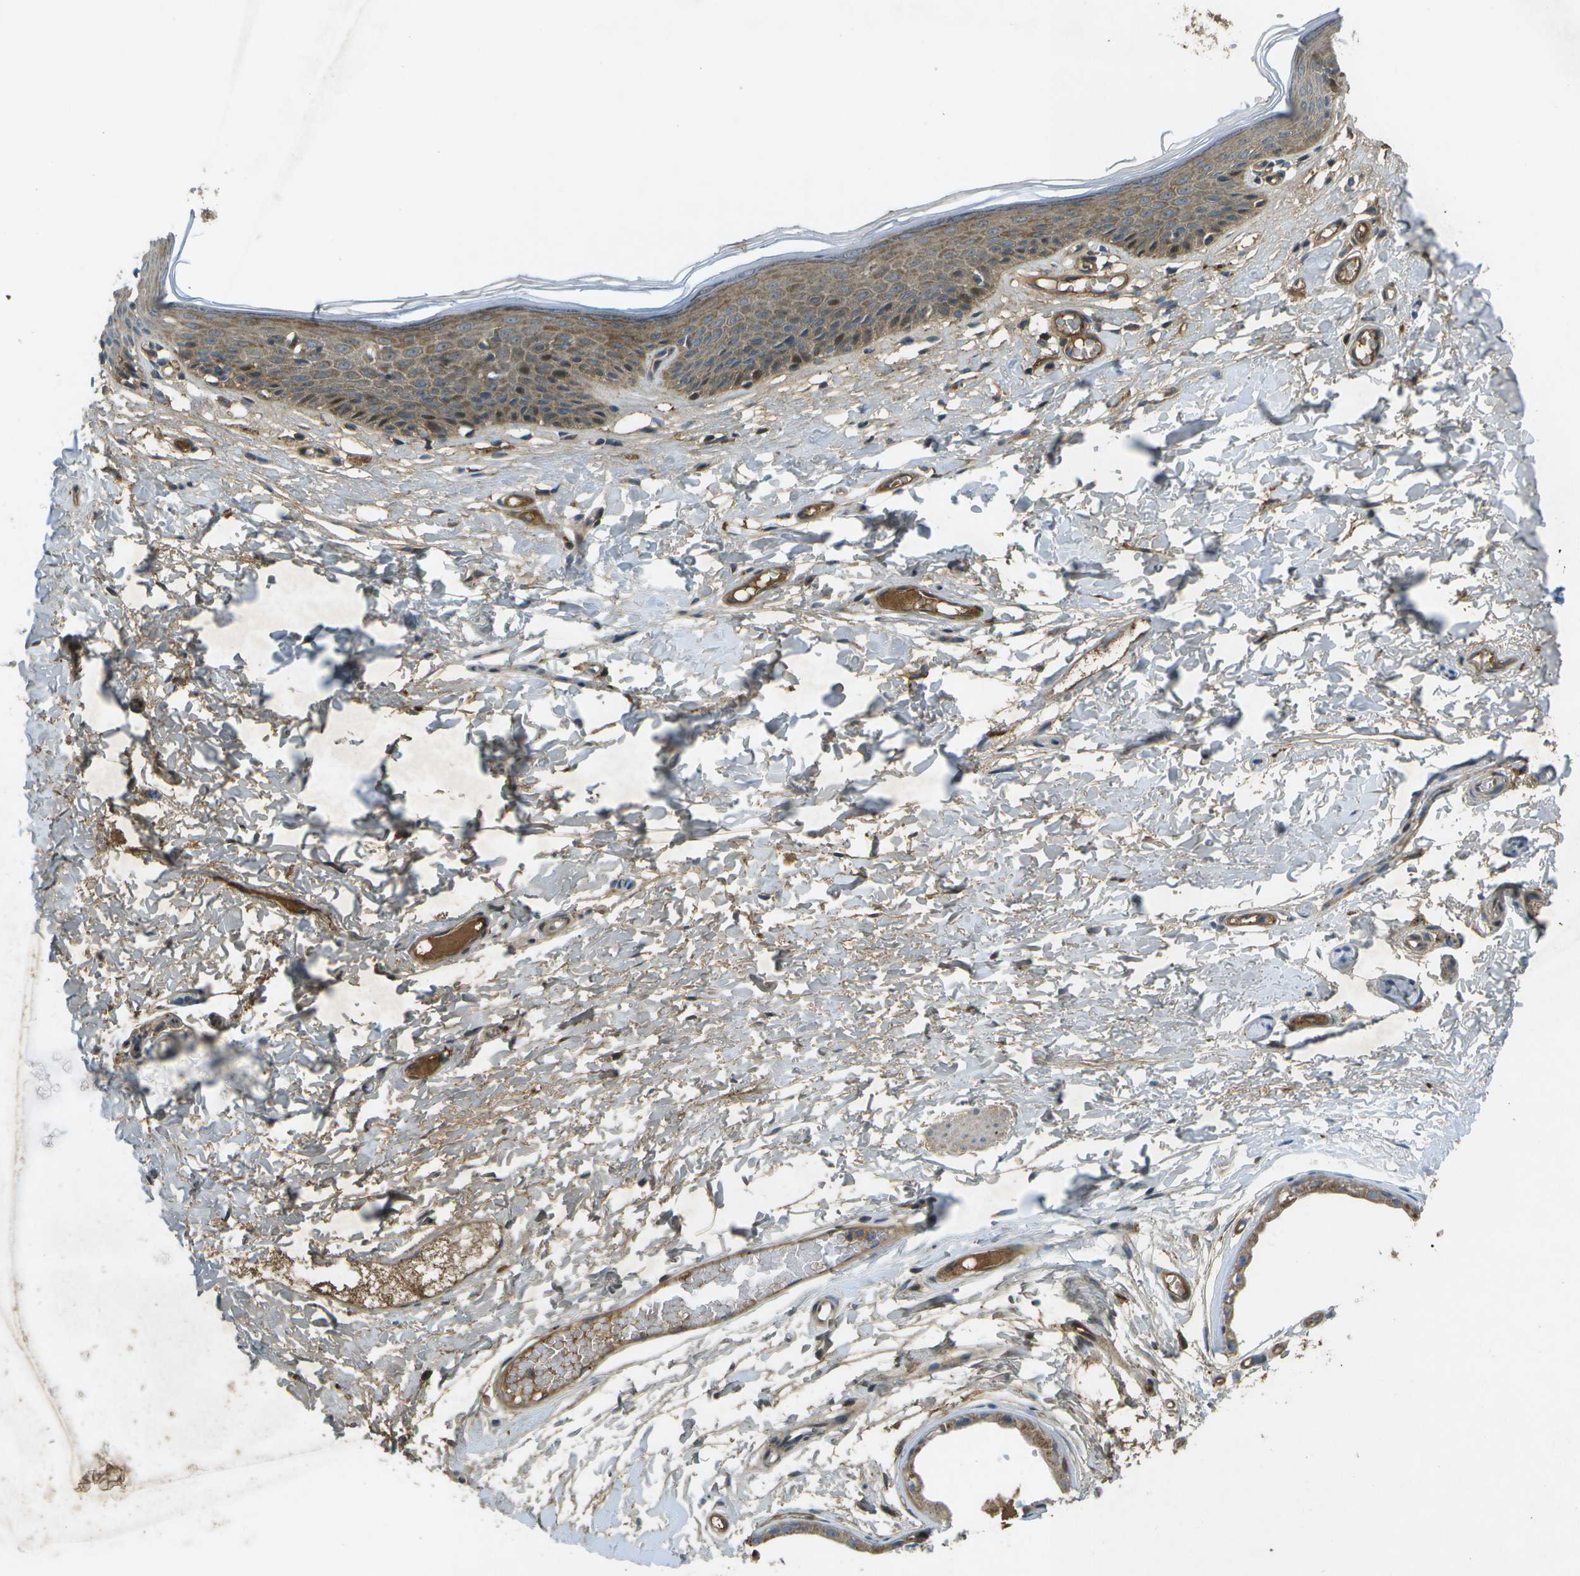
{"staining": {"intensity": "moderate", "quantity": ">75%", "location": "cytoplasmic/membranous"}, "tissue": "skin", "cell_type": "Epidermal cells", "image_type": "normal", "snomed": [{"axis": "morphology", "description": "Normal tissue, NOS"}, {"axis": "topography", "description": "Vulva"}], "caption": "Immunohistochemistry (IHC) (DAB (3,3'-diaminobenzidine)) staining of benign skin exhibits moderate cytoplasmic/membranous protein expression in about >75% of epidermal cells. (DAB (3,3'-diaminobenzidine) IHC with brightfield microscopy, high magnification).", "gene": "PXYLP1", "patient": {"sex": "female", "age": 54}}